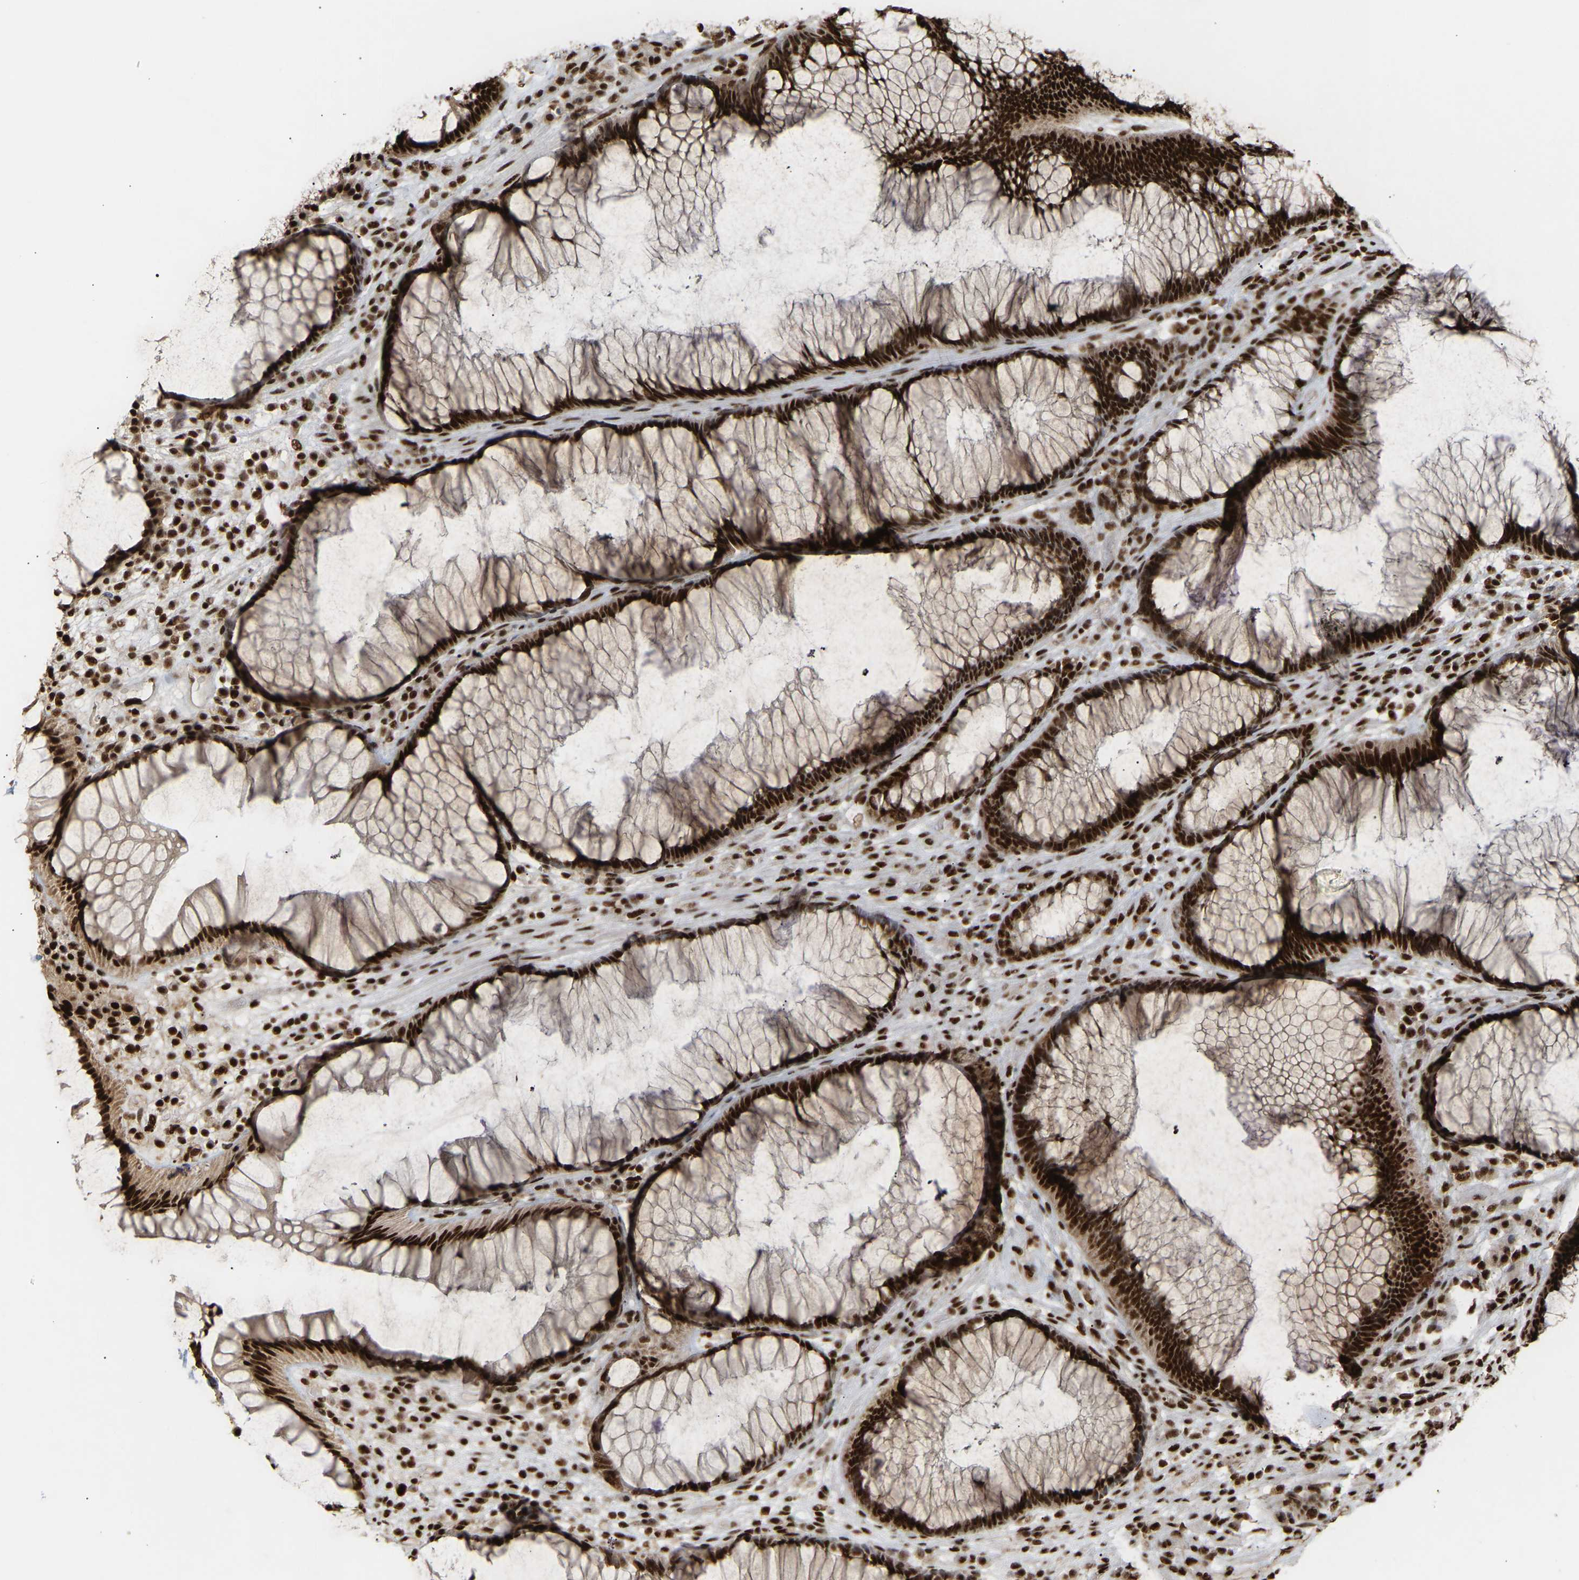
{"staining": {"intensity": "strong", "quantity": ">75%", "location": "cytoplasmic/membranous,nuclear"}, "tissue": "rectum", "cell_type": "Glandular cells", "image_type": "normal", "snomed": [{"axis": "morphology", "description": "Normal tissue, NOS"}, {"axis": "topography", "description": "Rectum"}], "caption": "The immunohistochemical stain shows strong cytoplasmic/membranous,nuclear positivity in glandular cells of normal rectum. The protein of interest is stained brown, and the nuclei are stained in blue (DAB (3,3'-diaminobenzidine) IHC with brightfield microscopy, high magnification).", "gene": "ALYREF", "patient": {"sex": "male", "age": 51}}